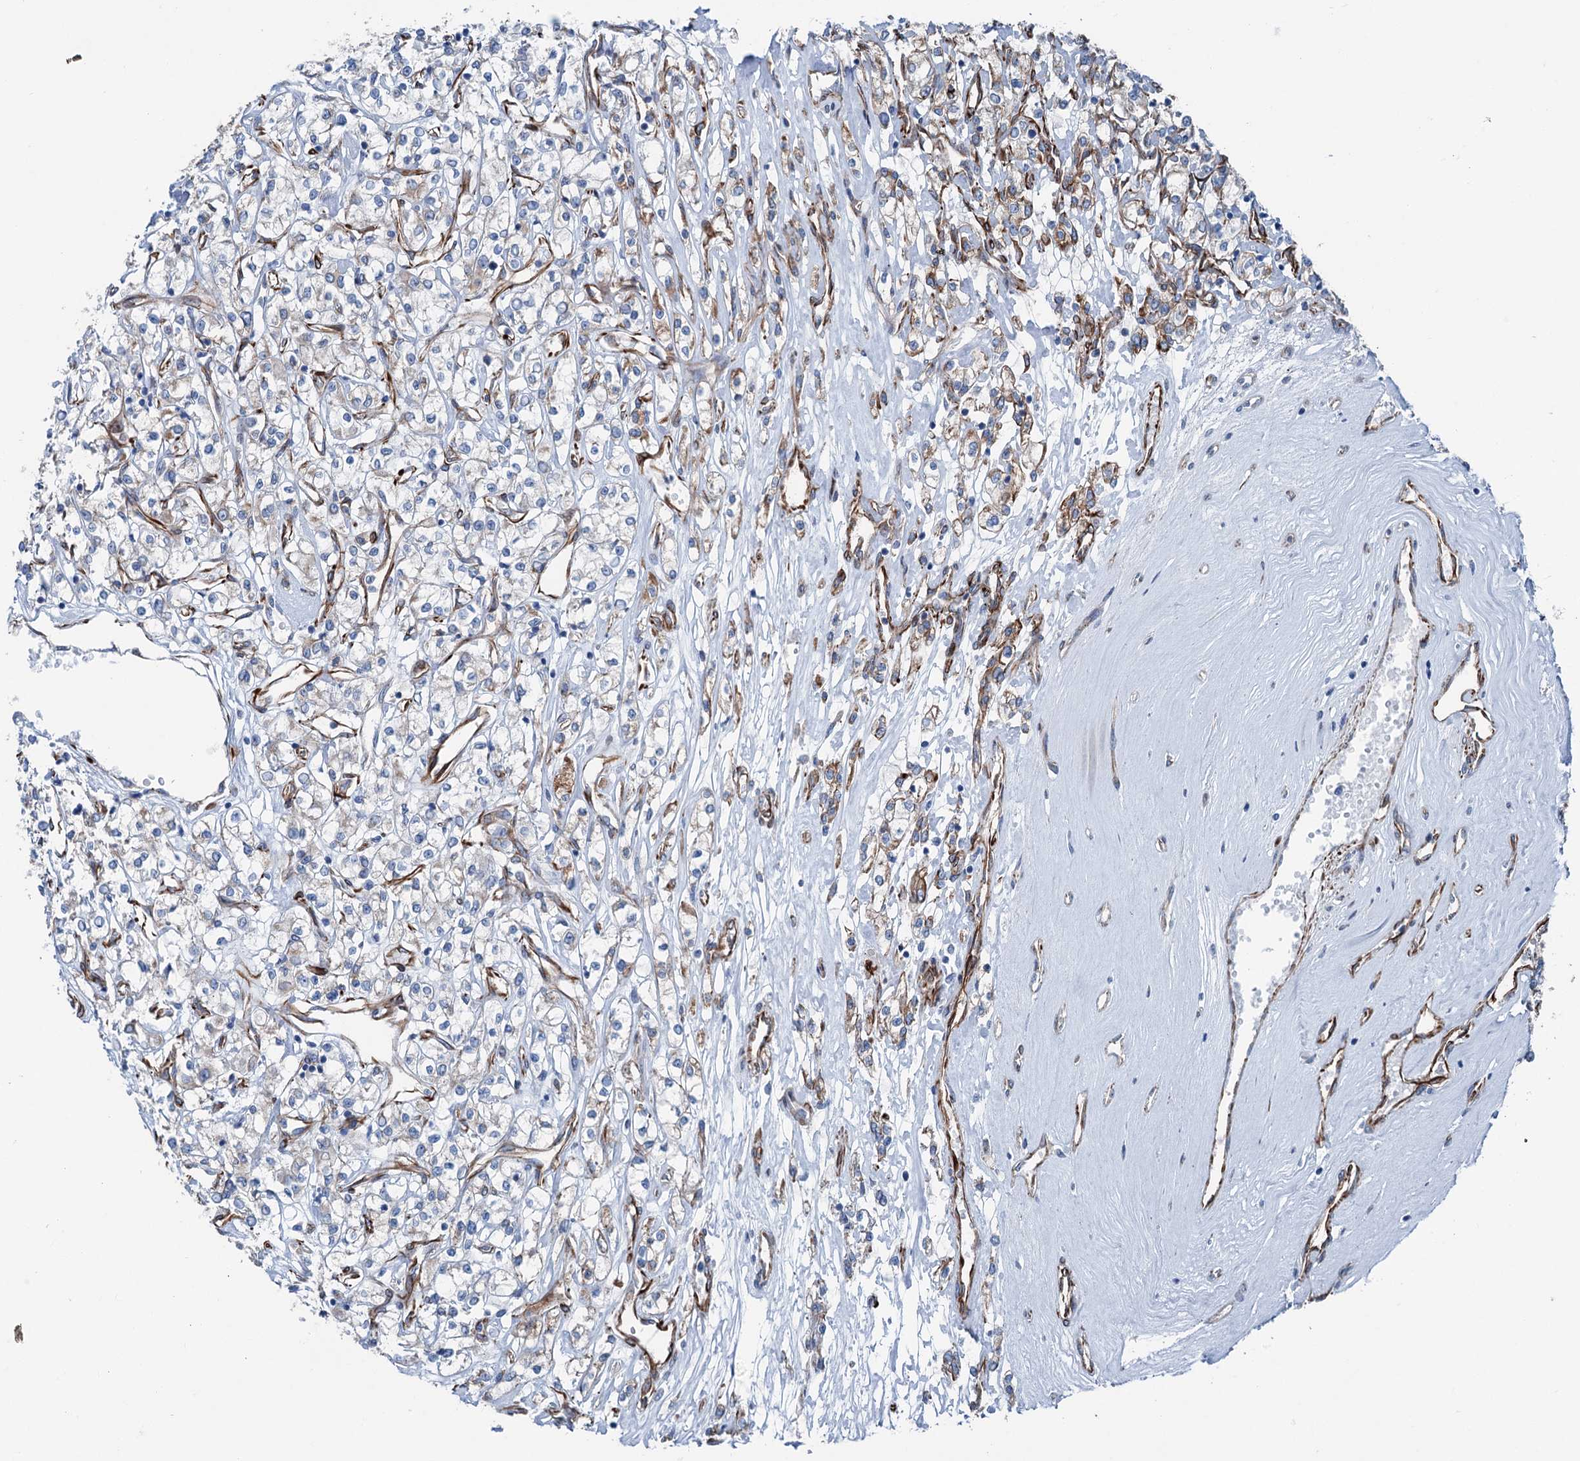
{"staining": {"intensity": "negative", "quantity": "none", "location": "none"}, "tissue": "renal cancer", "cell_type": "Tumor cells", "image_type": "cancer", "snomed": [{"axis": "morphology", "description": "Adenocarcinoma, NOS"}, {"axis": "topography", "description": "Kidney"}], "caption": "There is no significant positivity in tumor cells of renal cancer.", "gene": "CALCOCO1", "patient": {"sex": "female", "age": 59}}